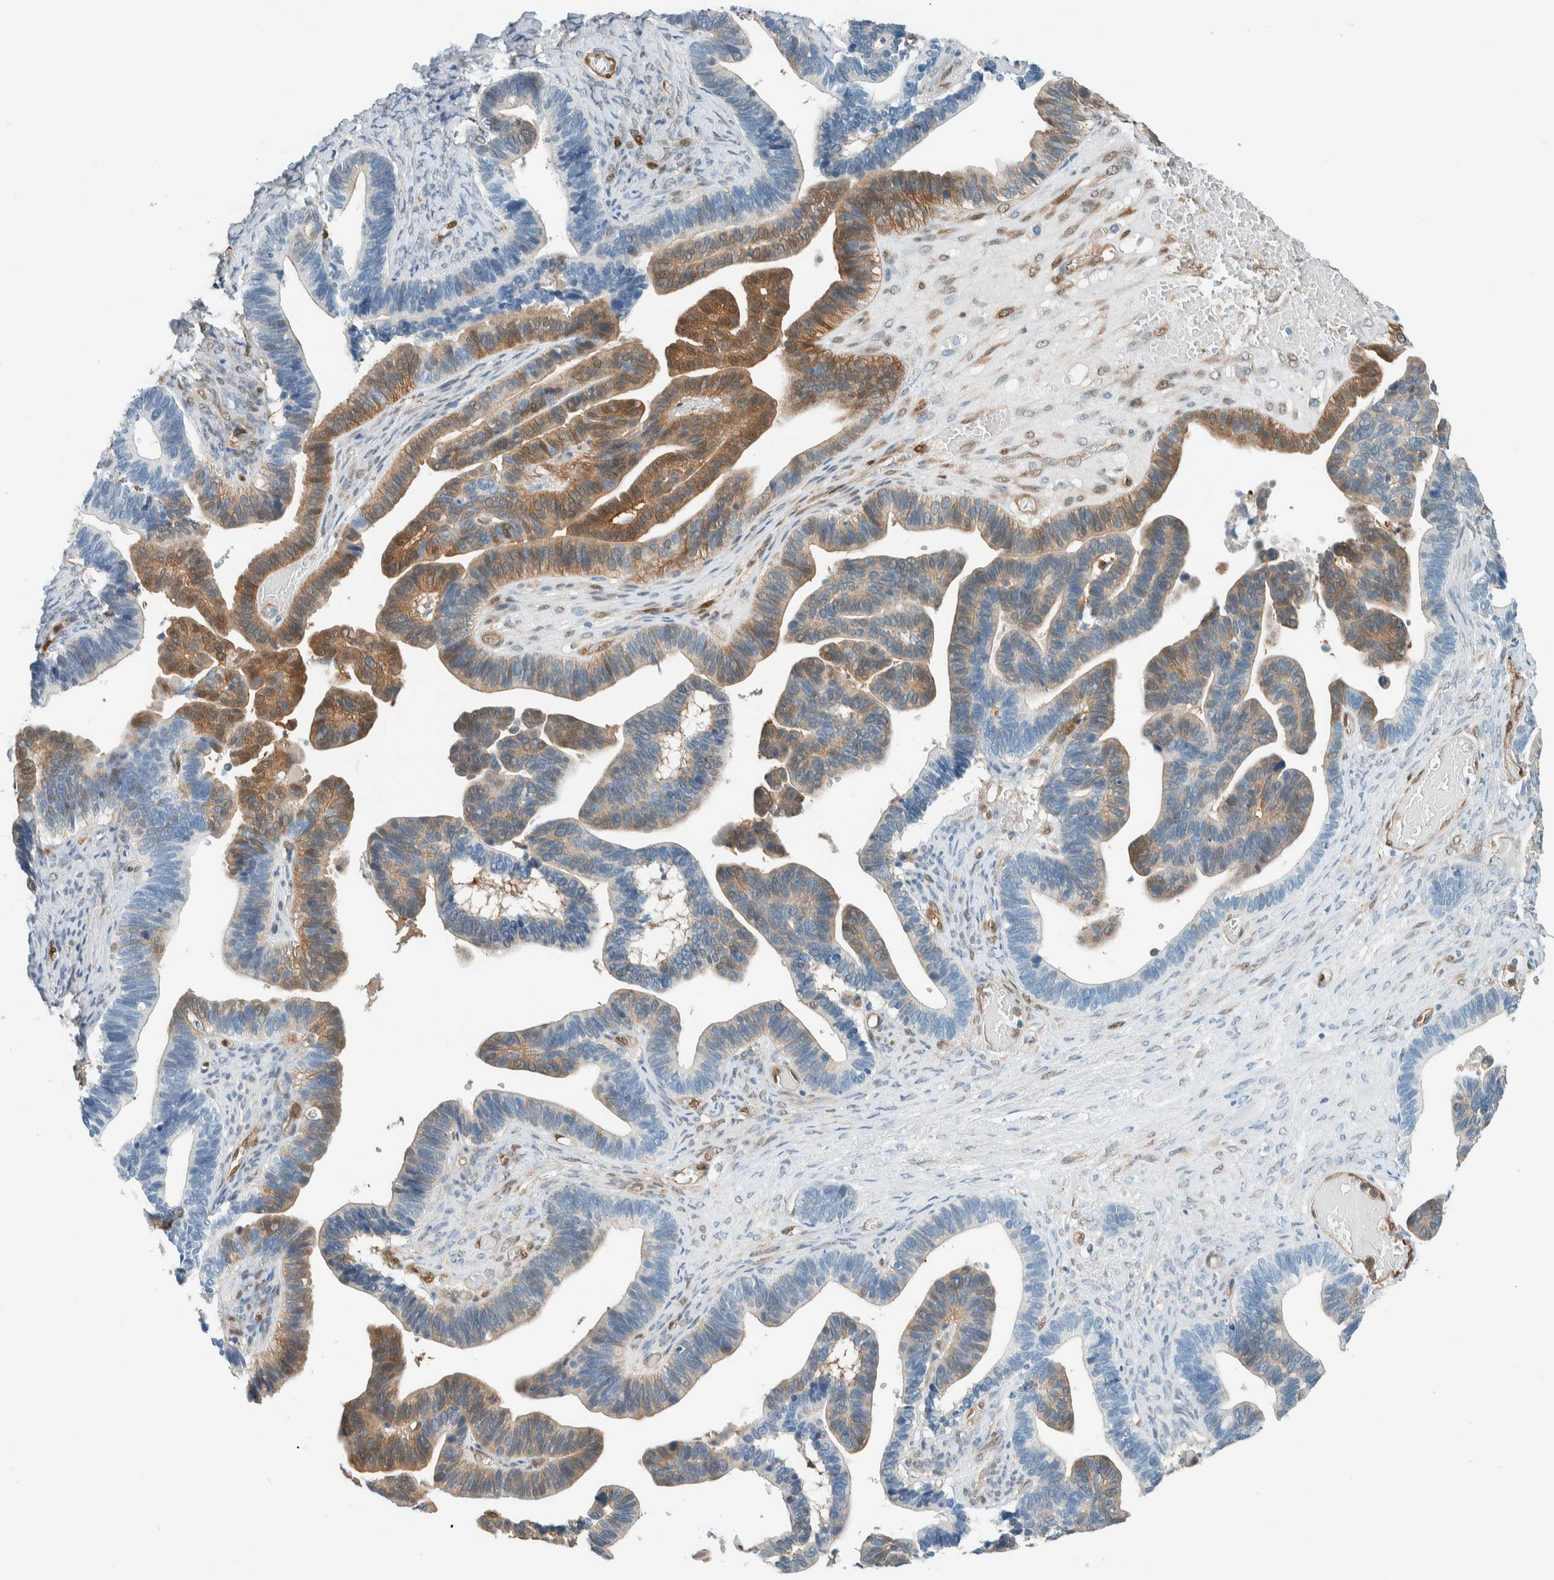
{"staining": {"intensity": "moderate", "quantity": "25%-75%", "location": "cytoplasmic/membranous"}, "tissue": "ovarian cancer", "cell_type": "Tumor cells", "image_type": "cancer", "snomed": [{"axis": "morphology", "description": "Cystadenocarcinoma, serous, NOS"}, {"axis": "topography", "description": "Ovary"}], "caption": "Protein staining by IHC shows moderate cytoplasmic/membranous positivity in approximately 25%-75% of tumor cells in ovarian cancer.", "gene": "NXN", "patient": {"sex": "female", "age": 56}}